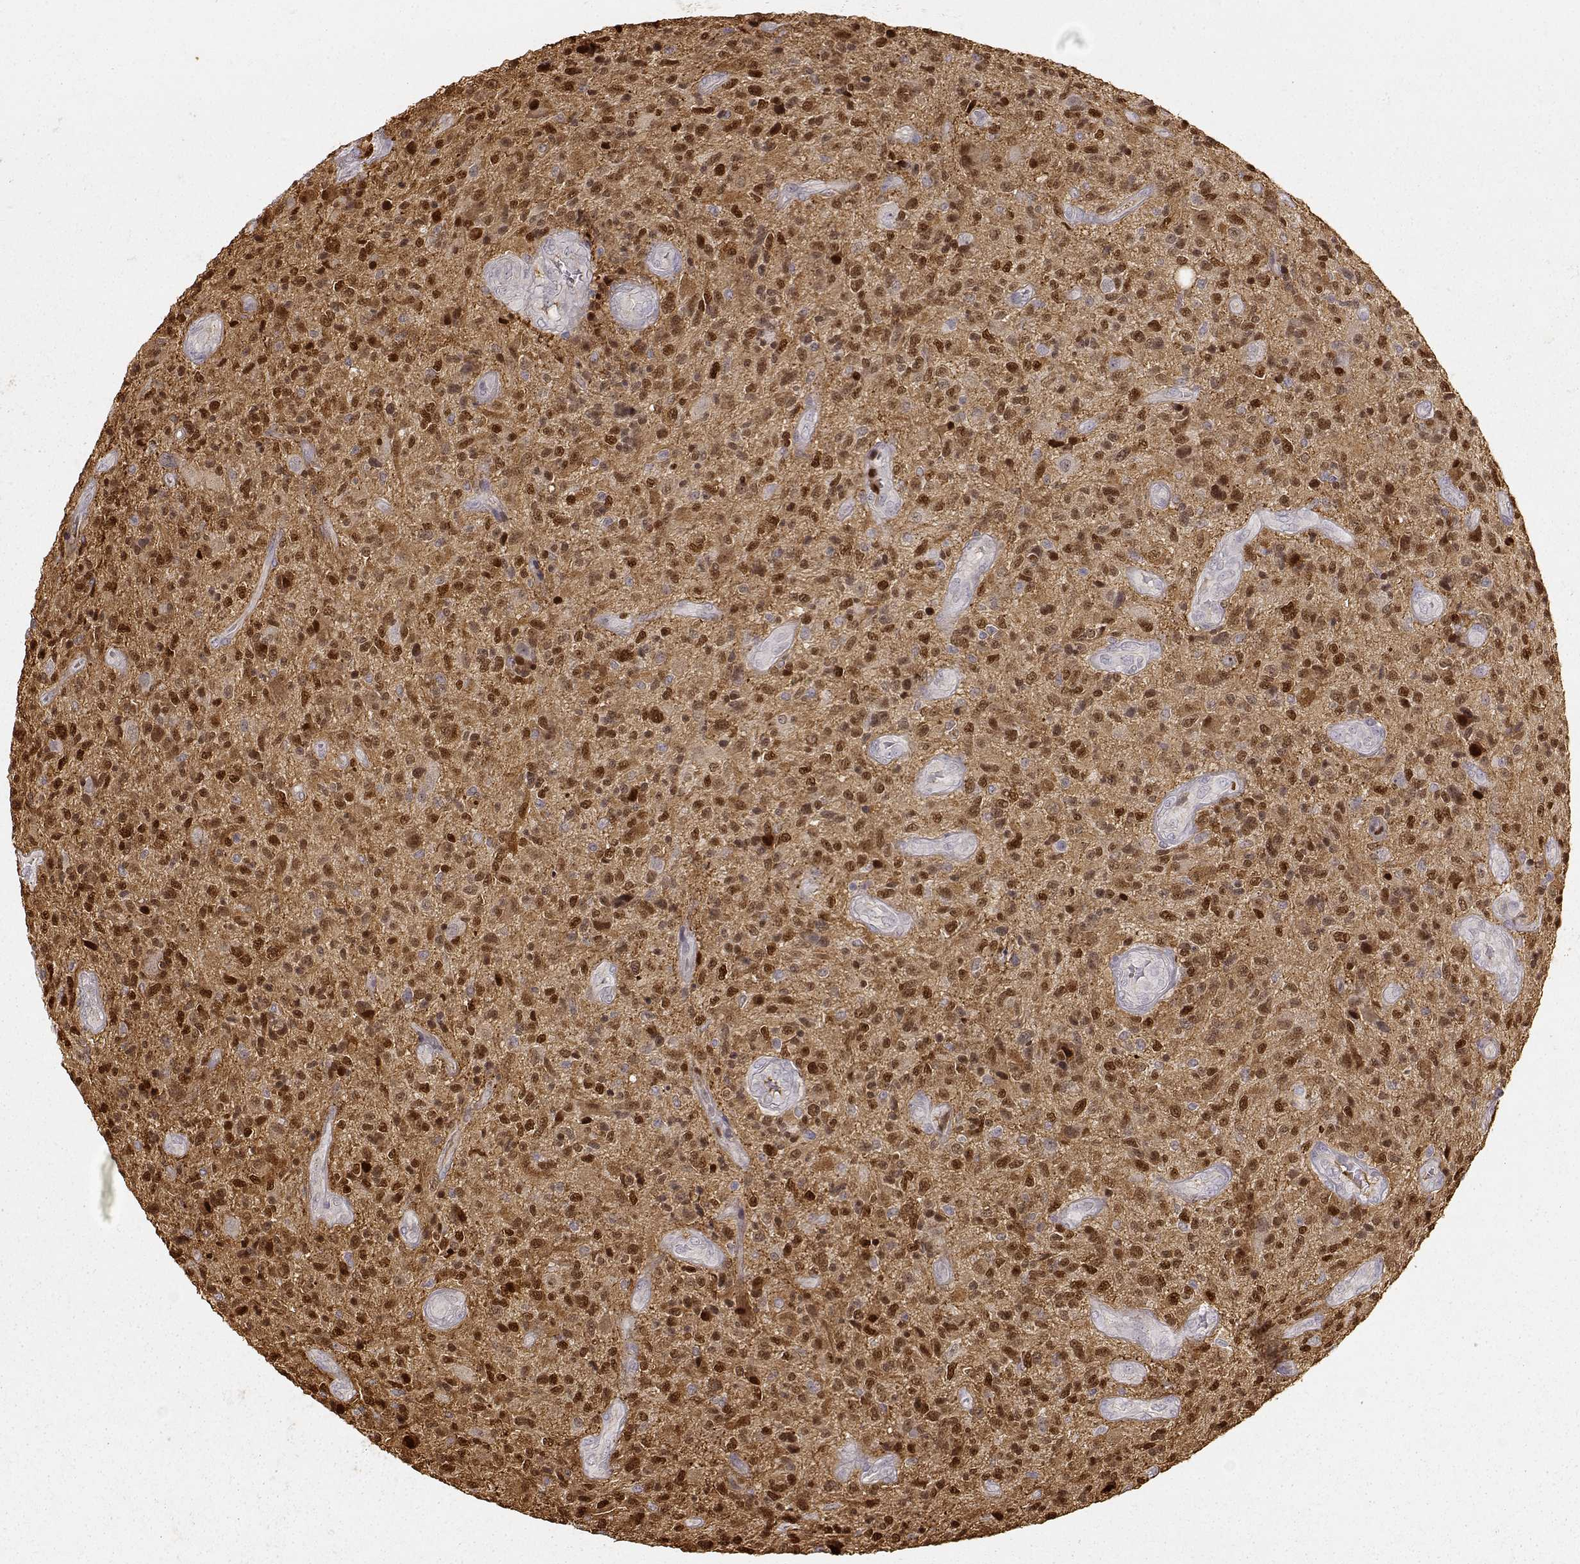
{"staining": {"intensity": "strong", "quantity": ">75%", "location": "cytoplasmic/membranous,nuclear"}, "tissue": "glioma", "cell_type": "Tumor cells", "image_type": "cancer", "snomed": [{"axis": "morphology", "description": "Glioma, malignant, High grade"}, {"axis": "topography", "description": "Brain"}], "caption": "Protein expression analysis of human glioma reveals strong cytoplasmic/membranous and nuclear staining in about >75% of tumor cells. The staining was performed using DAB, with brown indicating positive protein expression. Nuclei are stained blue with hematoxylin.", "gene": "S100B", "patient": {"sex": "male", "age": 47}}